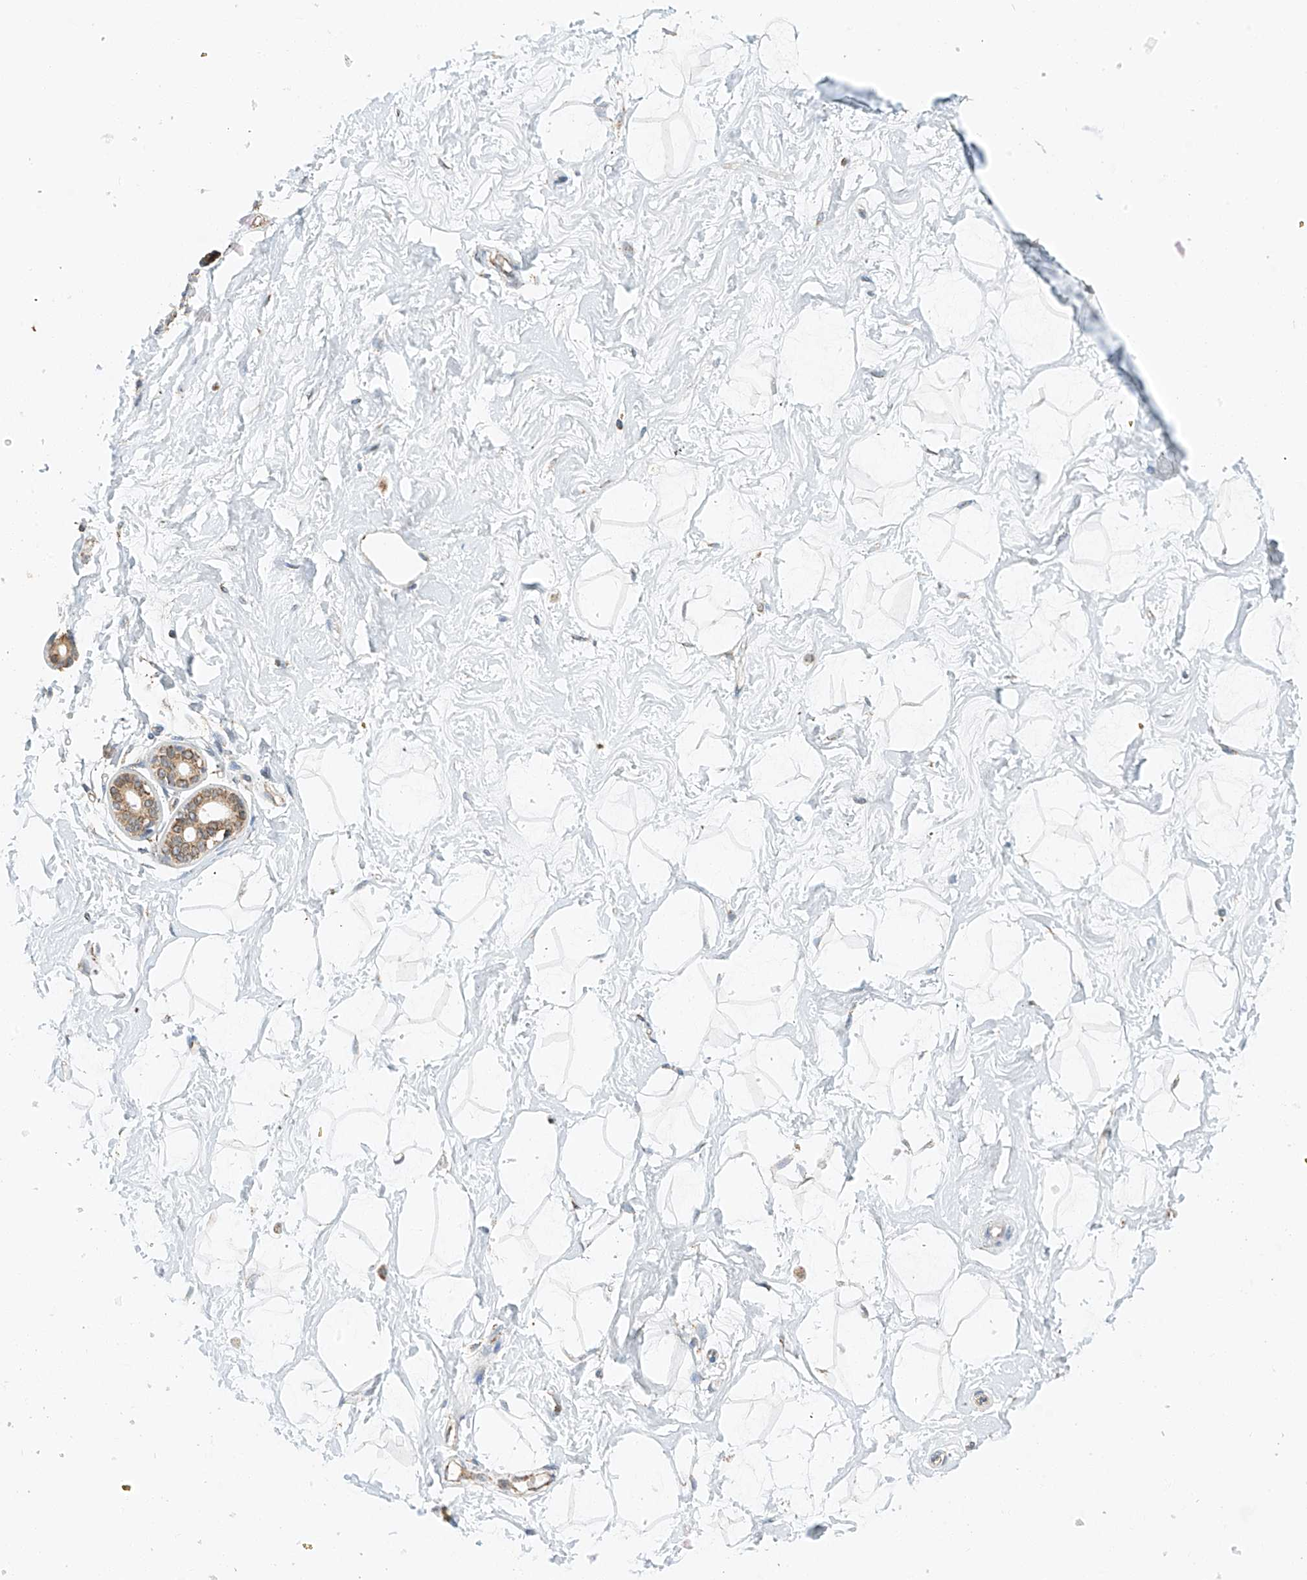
{"staining": {"intensity": "negative", "quantity": "none", "location": "none"}, "tissue": "breast", "cell_type": "Adipocytes", "image_type": "normal", "snomed": [{"axis": "morphology", "description": "Normal tissue, NOS"}, {"axis": "morphology", "description": "Adenoma, NOS"}, {"axis": "topography", "description": "Breast"}], "caption": "Immunohistochemistry (IHC) histopathology image of benign human breast stained for a protein (brown), which displays no expression in adipocytes. Nuclei are stained in blue.", "gene": "YIPF7", "patient": {"sex": "female", "age": 23}}